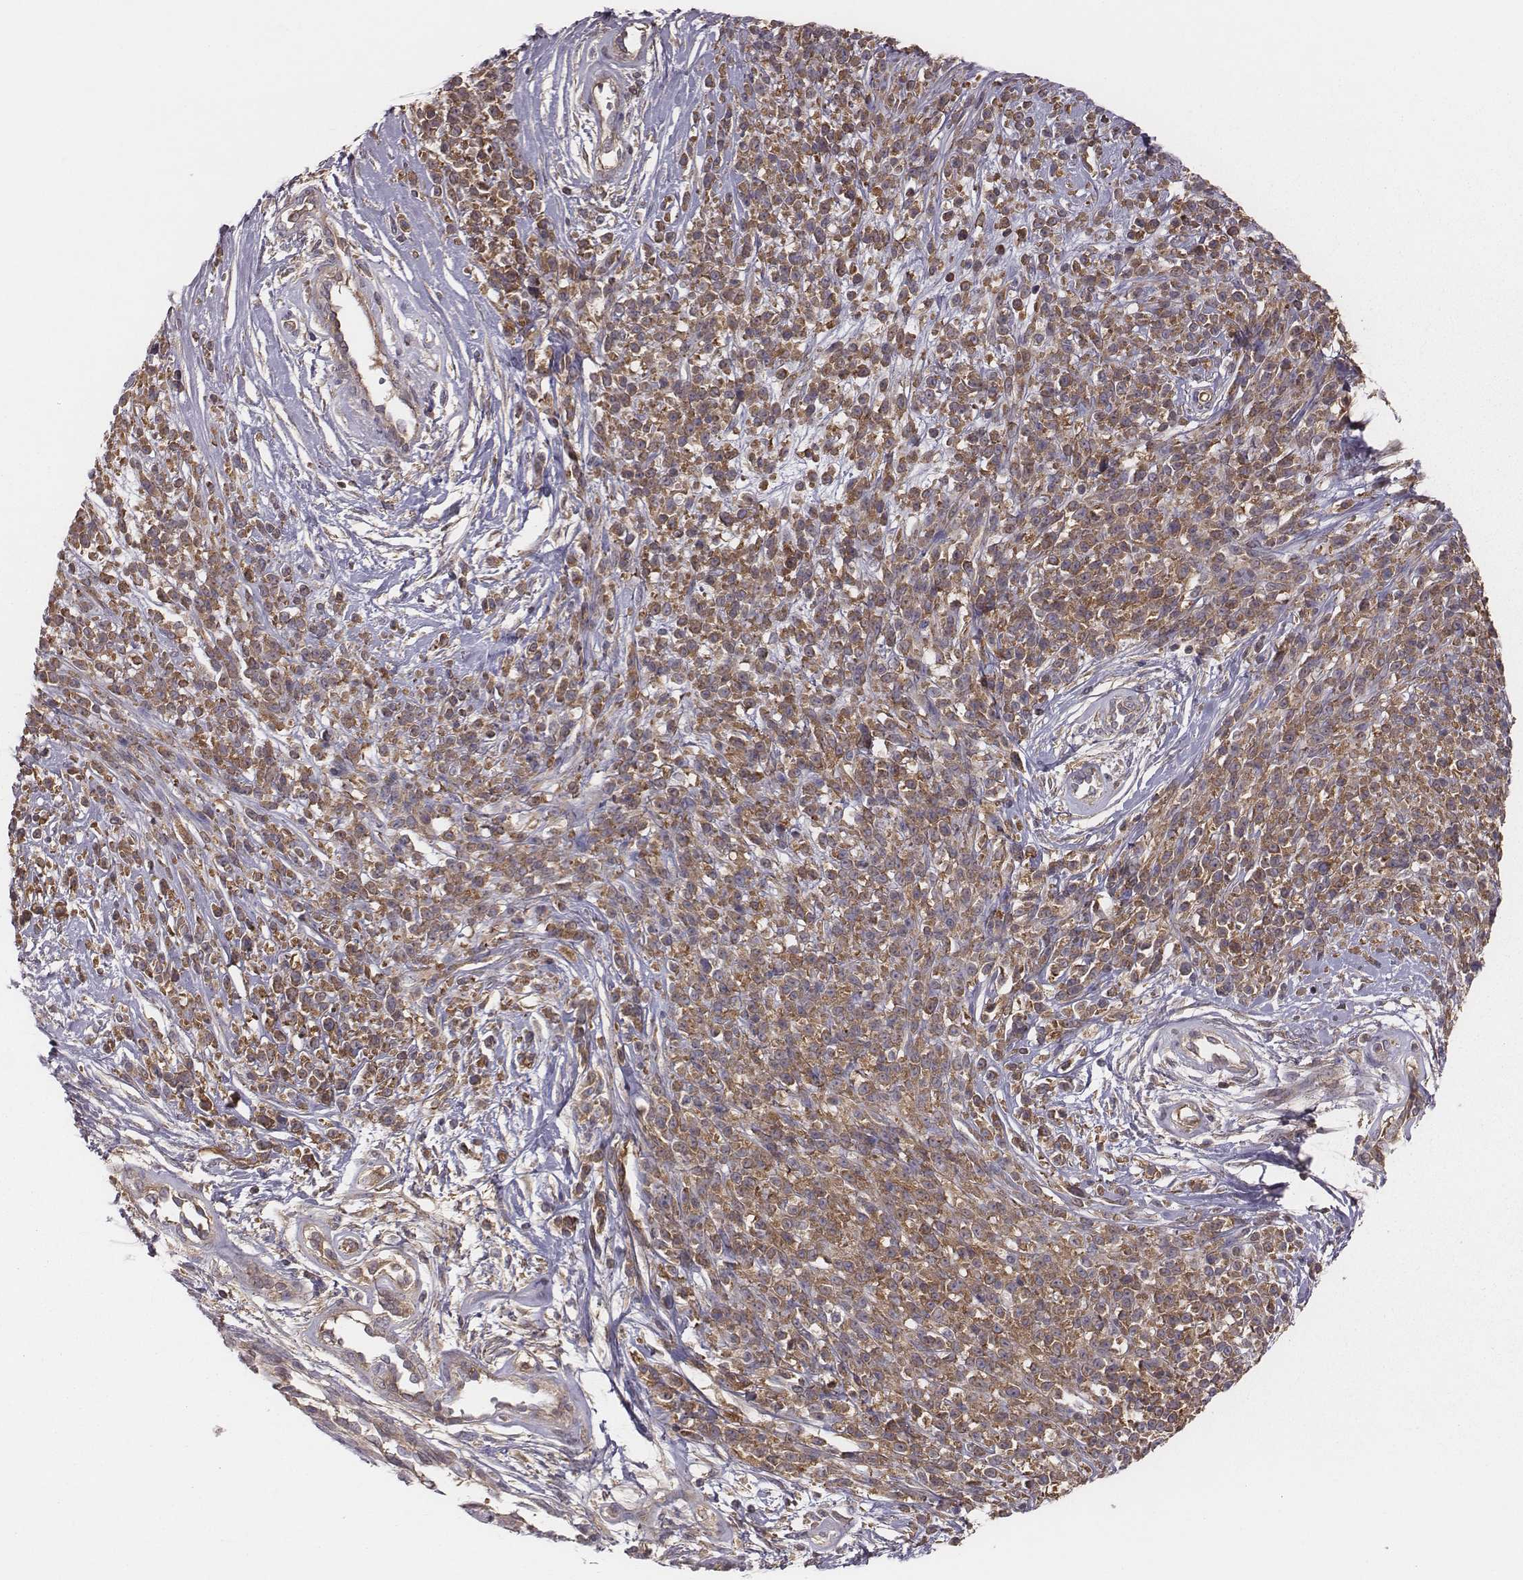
{"staining": {"intensity": "moderate", "quantity": ">75%", "location": "cytoplasmic/membranous"}, "tissue": "melanoma", "cell_type": "Tumor cells", "image_type": "cancer", "snomed": [{"axis": "morphology", "description": "Malignant melanoma, NOS"}, {"axis": "topography", "description": "Skin"}, {"axis": "topography", "description": "Skin of trunk"}], "caption": "The histopathology image exhibits a brown stain indicating the presence of a protein in the cytoplasmic/membranous of tumor cells in melanoma.", "gene": "CAD", "patient": {"sex": "male", "age": 74}}